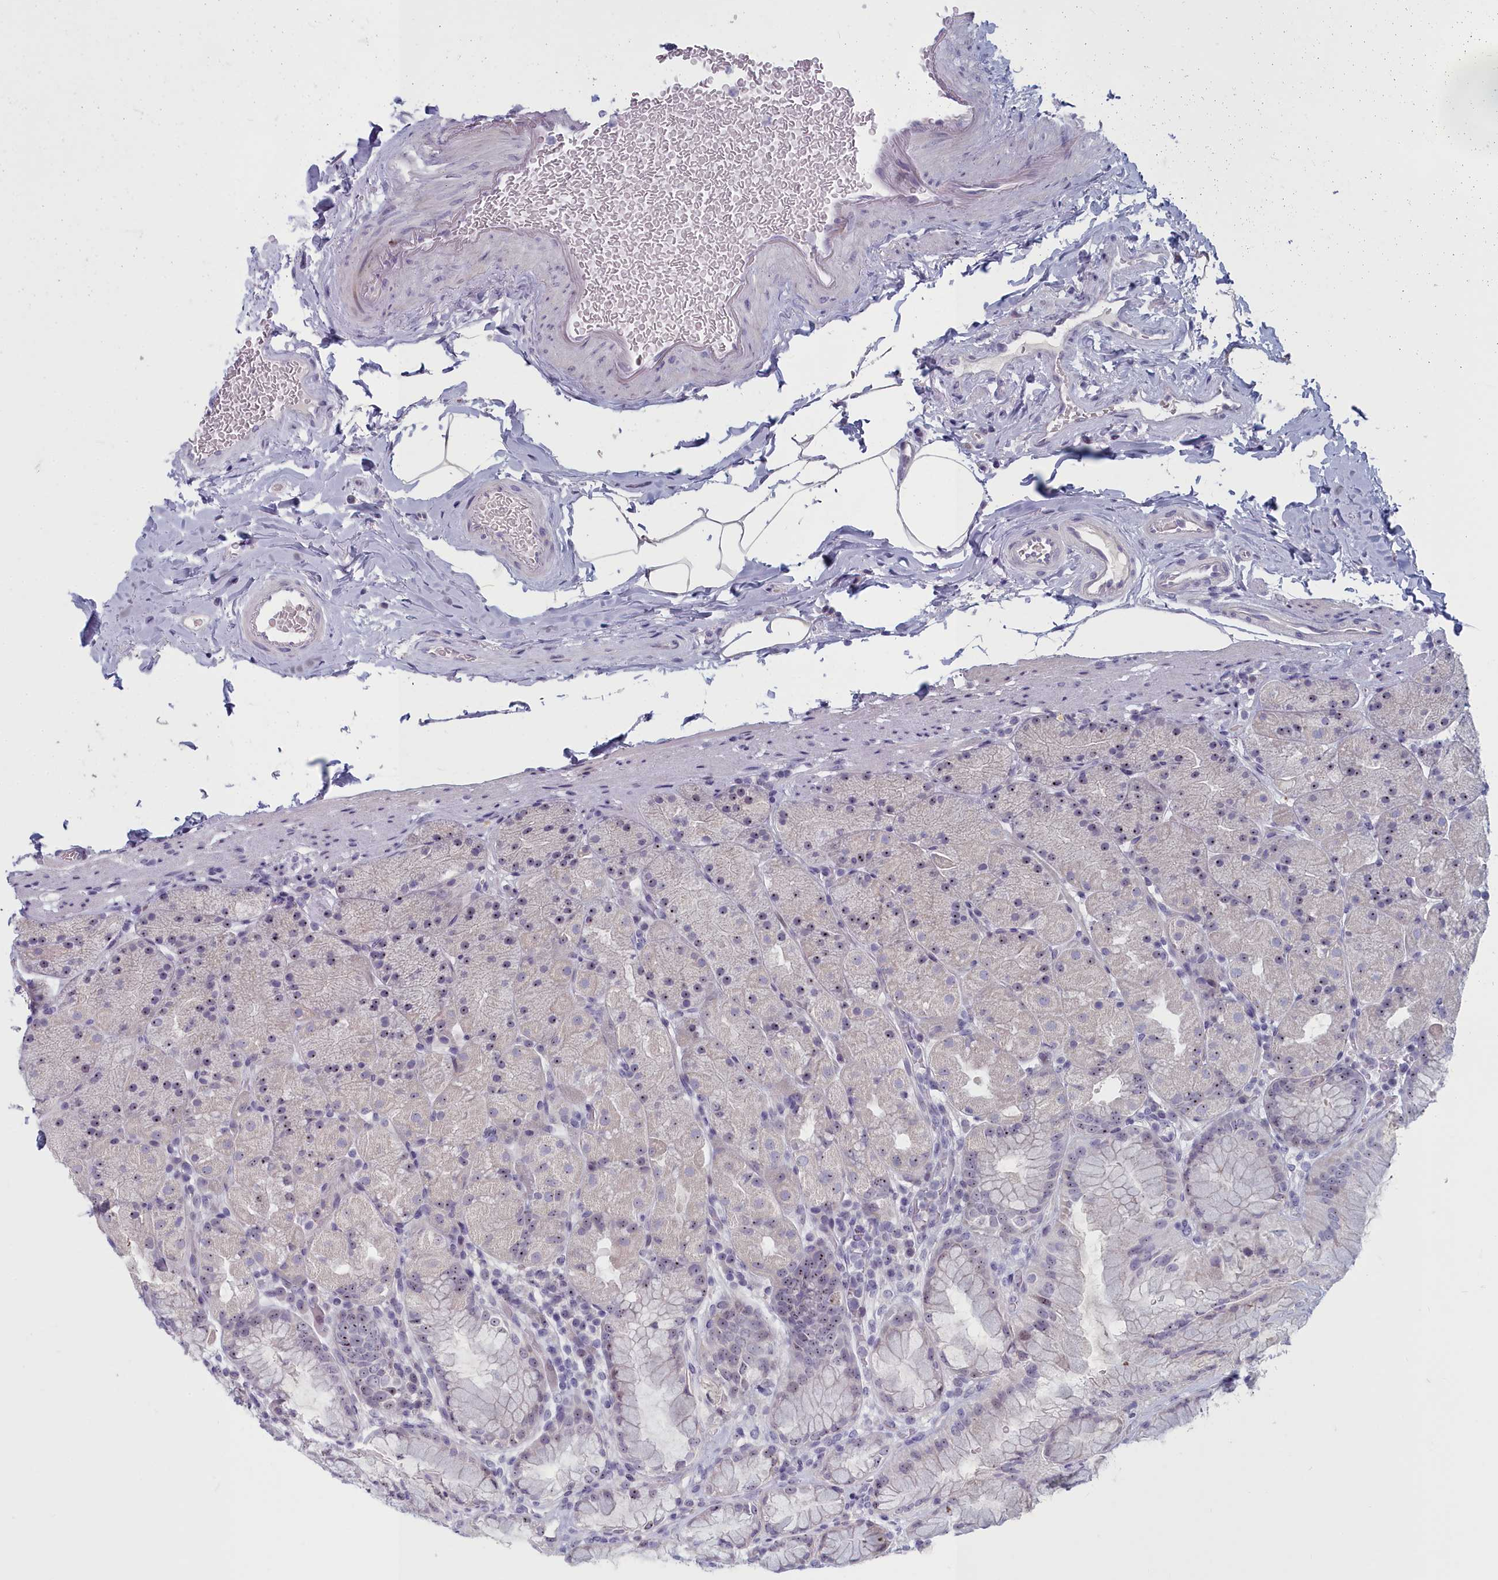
{"staining": {"intensity": "moderate", "quantity": "<25%", "location": "cytoplasmic/membranous,nuclear"}, "tissue": "stomach", "cell_type": "Glandular cells", "image_type": "normal", "snomed": [{"axis": "morphology", "description": "Normal tissue, NOS"}, {"axis": "topography", "description": "Stomach, upper"}, {"axis": "topography", "description": "Stomach, lower"}], "caption": "The image exhibits staining of unremarkable stomach, revealing moderate cytoplasmic/membranous,nuclear protein staining (brown color) within glandular cells.", "gene": "INSYN2A", "patient": {"sex": "male", "age": 67}}